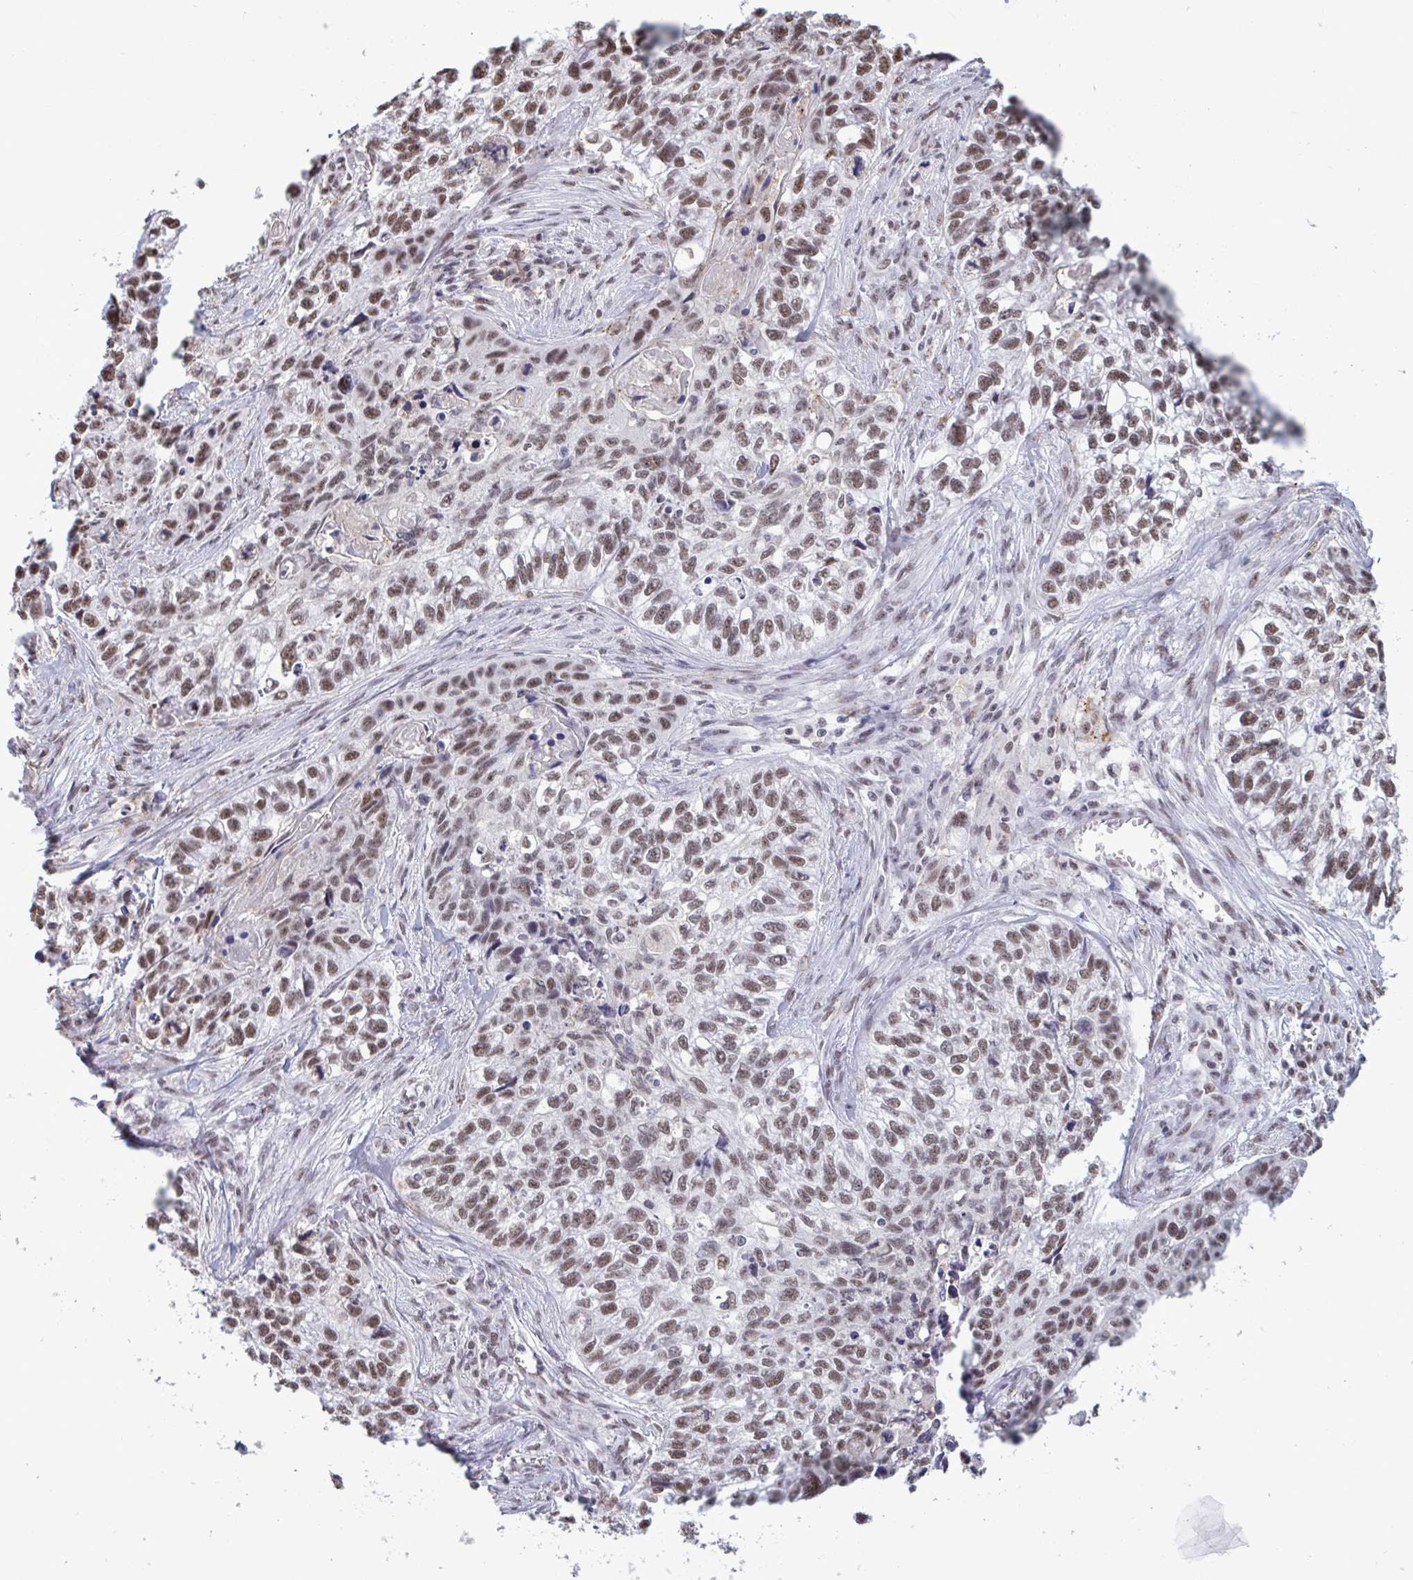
{"staining": {"intensity": "moderate", "quantity": ">75%", "location": "cytoplasmic/membranous,nuclear"}, "tissue": "lung cancer", "cell_type": "Tumor cells", "image_type": "cancer", "snomed": [{"axis": "morphology", "description": "Squamous cell carcinoma, NOS"}, {"axis": "topography", "description": "Lung"}], "caption": "Moderate cytoplasmic/membranous and nuclear positivity for a protein is seen in approximately >75% of tumor cells of lung cancer using IHC.", "gene": "PUF60", "patient": {"sex": "male", "age": 74}}